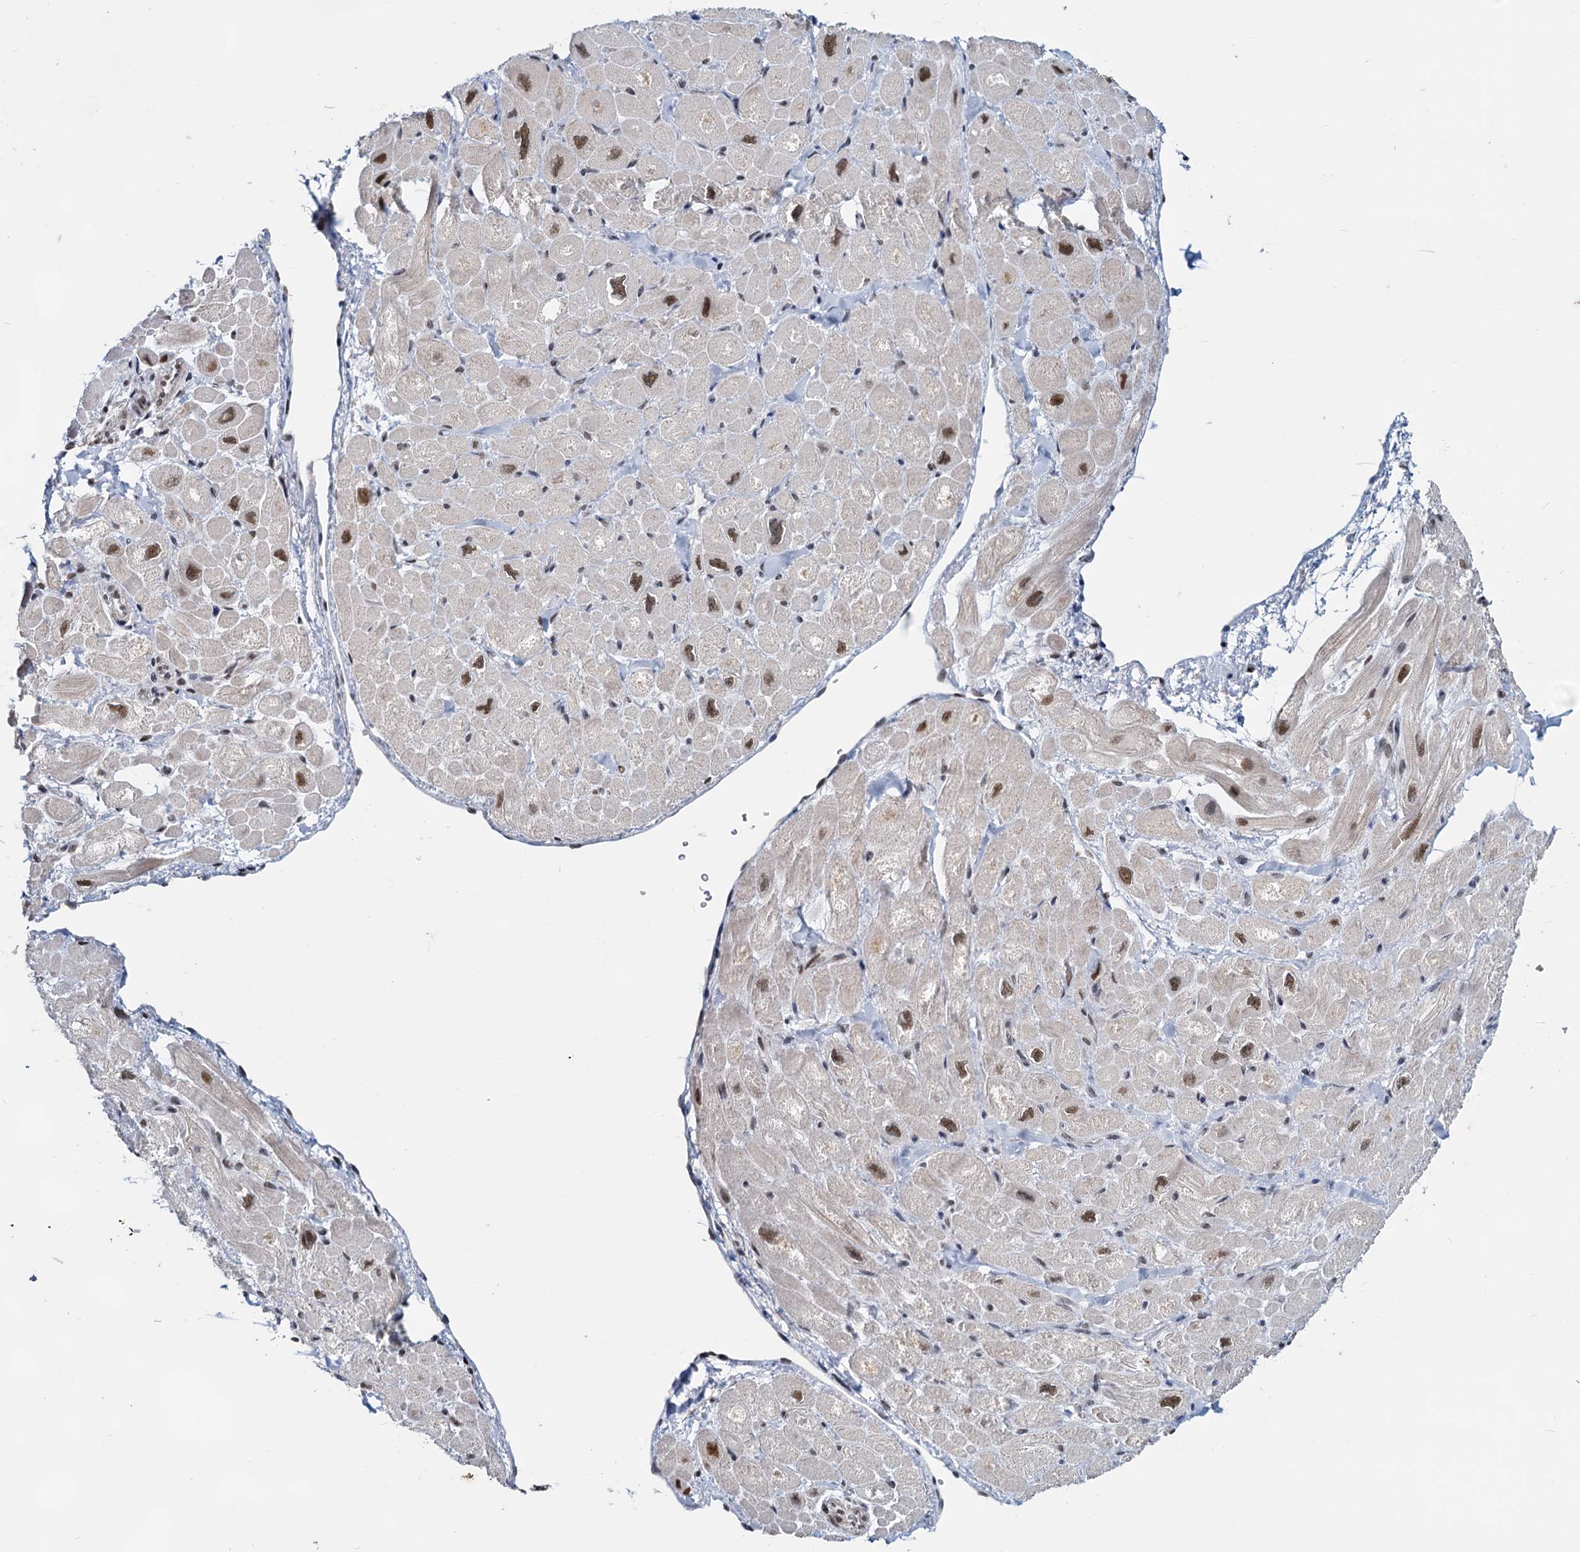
{"staining": {"intensity": "moderate", "quantity": "<25%", "location": "cytoplasmic/membranous,nuclear"}, "tissue": "heart muscle", "cell_type": "Cardiomyocytes", "image_type": "normal", "snomed": [{"axis": "morphology", "description": "Normal tissue, NOS"}, {"axis": "topography", "description": "Heart"}], "caption": "DAB immunohistochemical staining of unremarkable heart muscle demonstrates moderate cytoplasmic/membranous,nuclear protein staining in about <25% of cardiomyocytes. The protein of interest is shown in brown color, while the nuclei are stained blue.", "gene": "METTL14", "patient": {"sex": "male", "age": 65}}